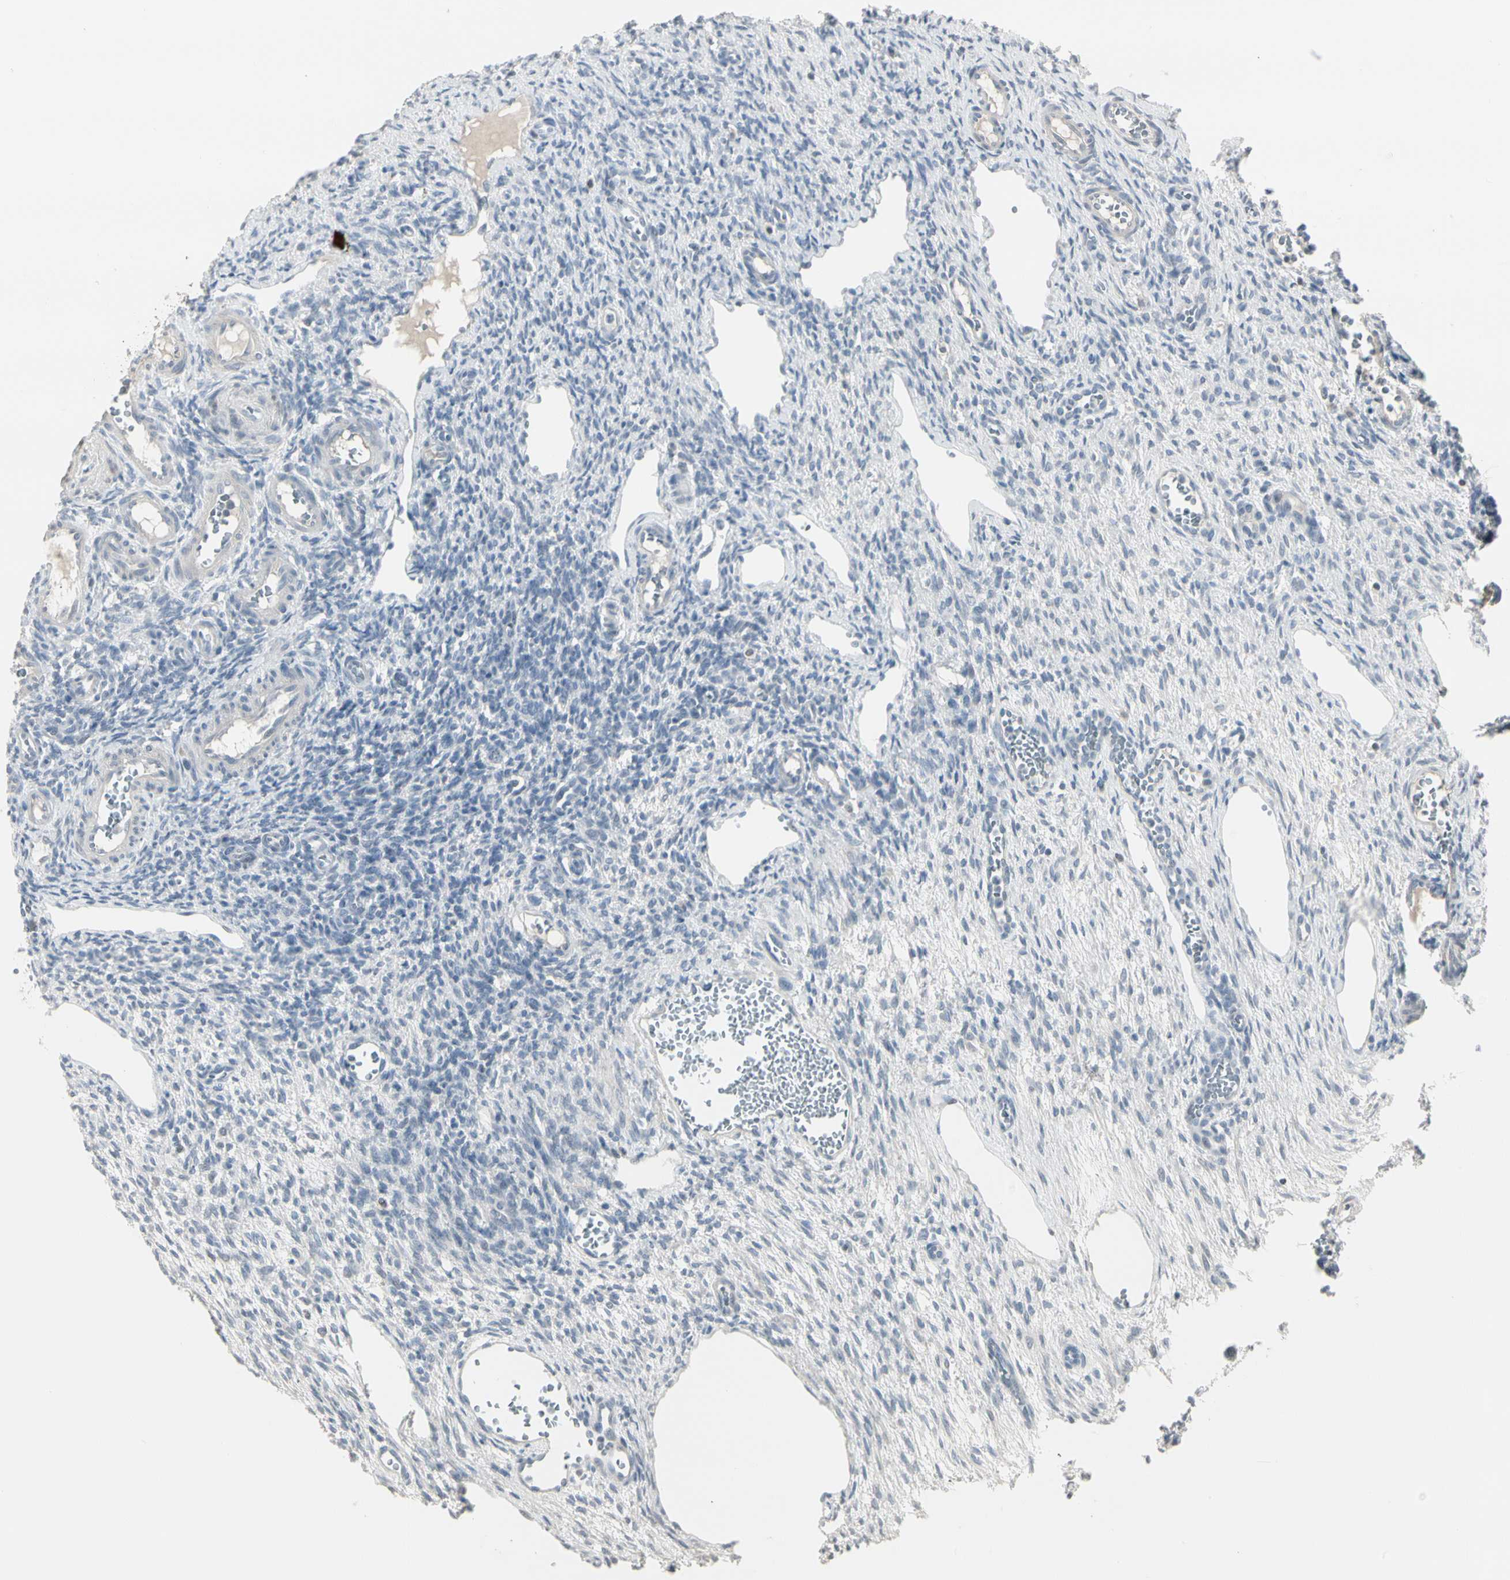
{"staining": {"intensity": "negative", "quantity": "none", "location": "none"}, "tissue": "ovary", "cell_type": "Ovarian stroma cells", "image_type": "normal", "snomed": [{"axis": "morphology", "description": "Normal tissue, NOS"}, {"axis": "topography", "description": "Ovary"}], "caption": "Unremarkable ovary was stained to show a protein in brown. There is no significant positivity in ovarian stroma cells. (DAB immunohistochemistry (IHC), high magnification).", "gene": "DMPK", "patient": {"sex": "female", "age": 33}}